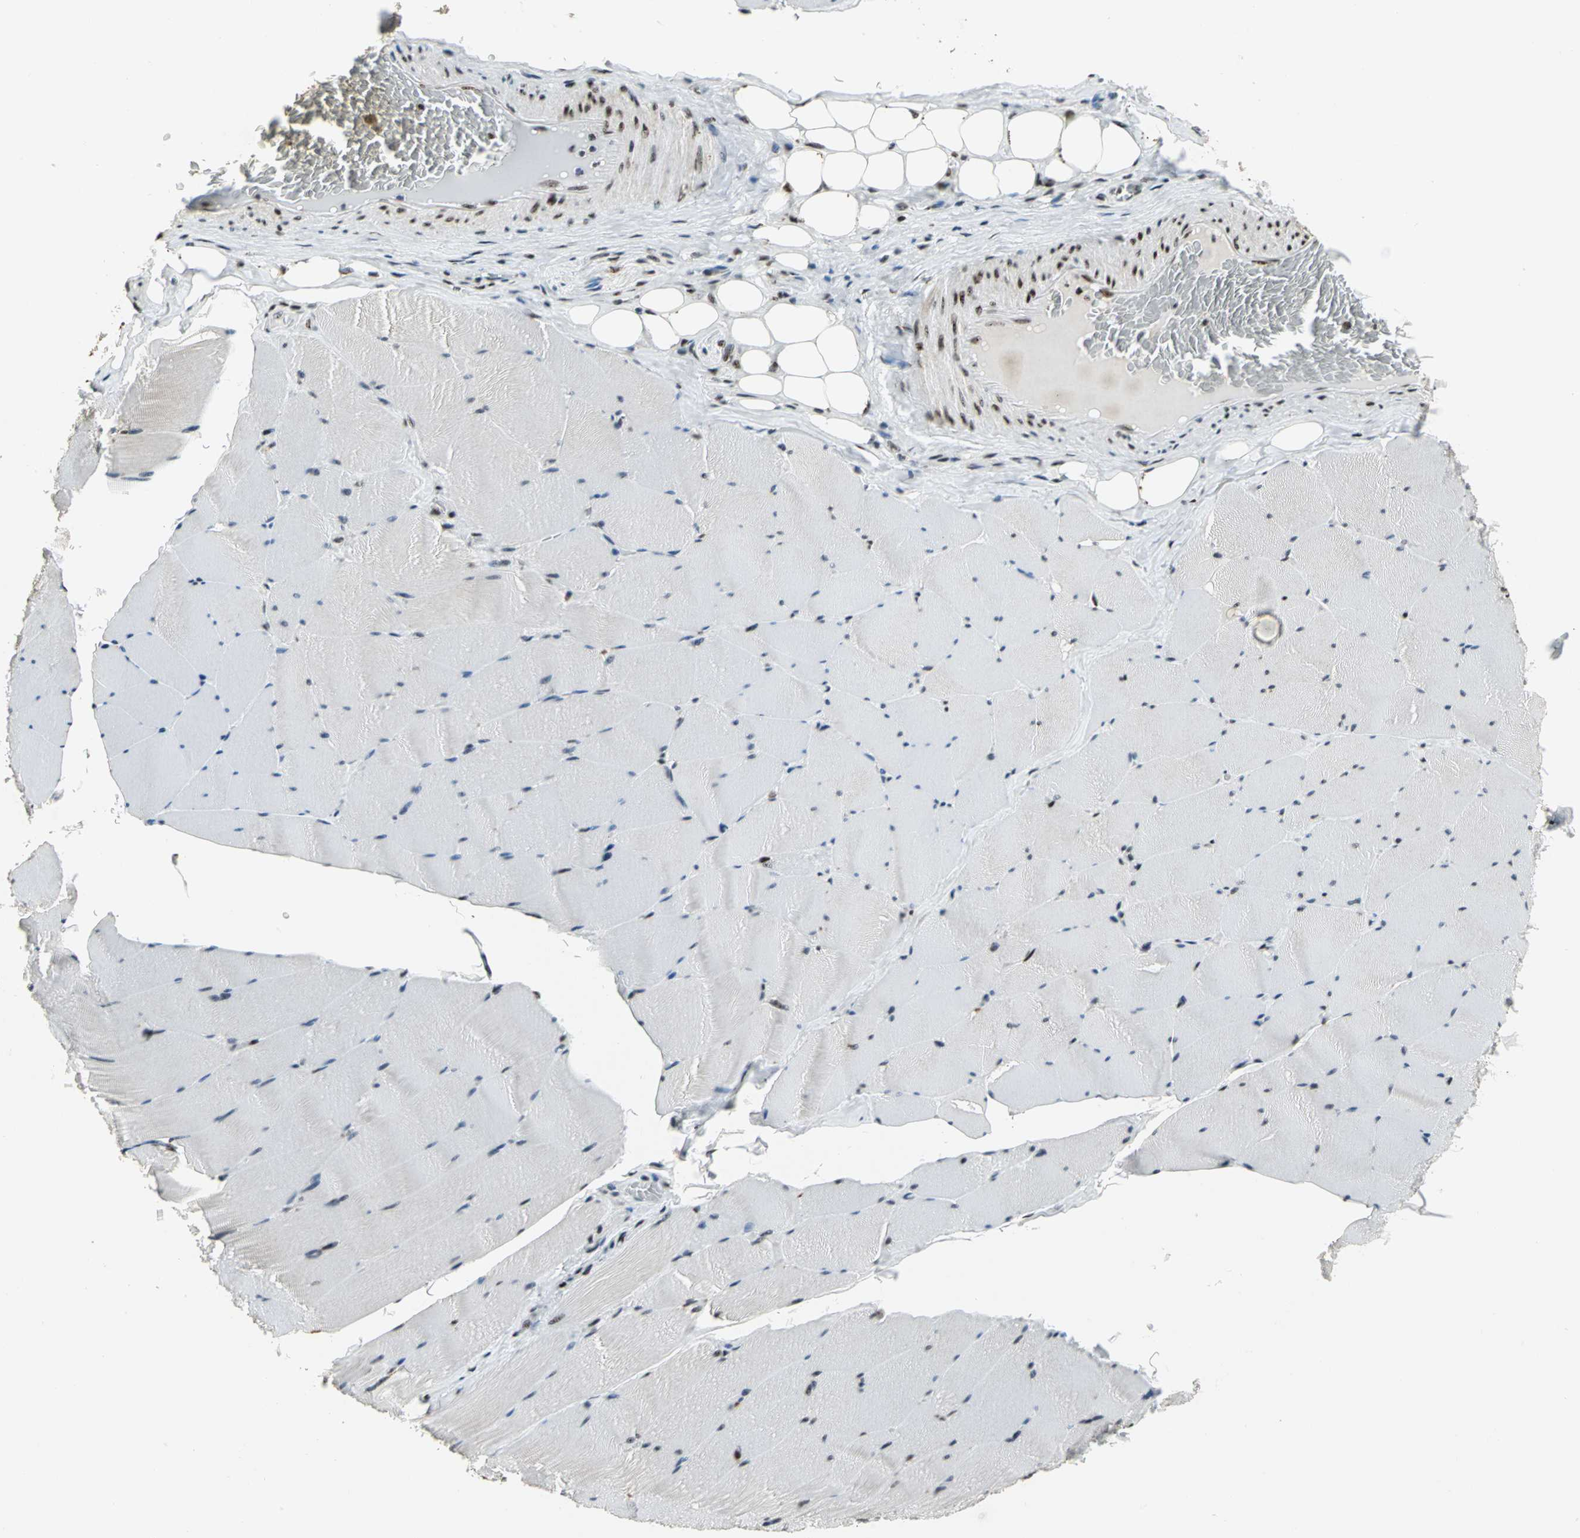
{"staining": {"intensity": "weak", "quantity": "25%-75%", "location": "cytoplasmic/membranous,nuclear"}, "tissue": "skeletal muscle", "cell_type": "Myocytes", "image_type": "normal", "snomed": [{"axis": "morphology", "description": "Normal tissue, NOS"}, {"axis": "topography", "description": "Skeletal muscle"}], "caption": "Protein analysis of benign skeletal muscle exhibits weak cytoplasmic/membranous,nuclear expression in approximately 25%-75% of myocytes. The staining was performed using DAB, with brown indicating positive protein expression. Nuclei are stained blue with hematoxylin.", "gene": "UBTF", "patient": {"sex": "male", "age": 62}}